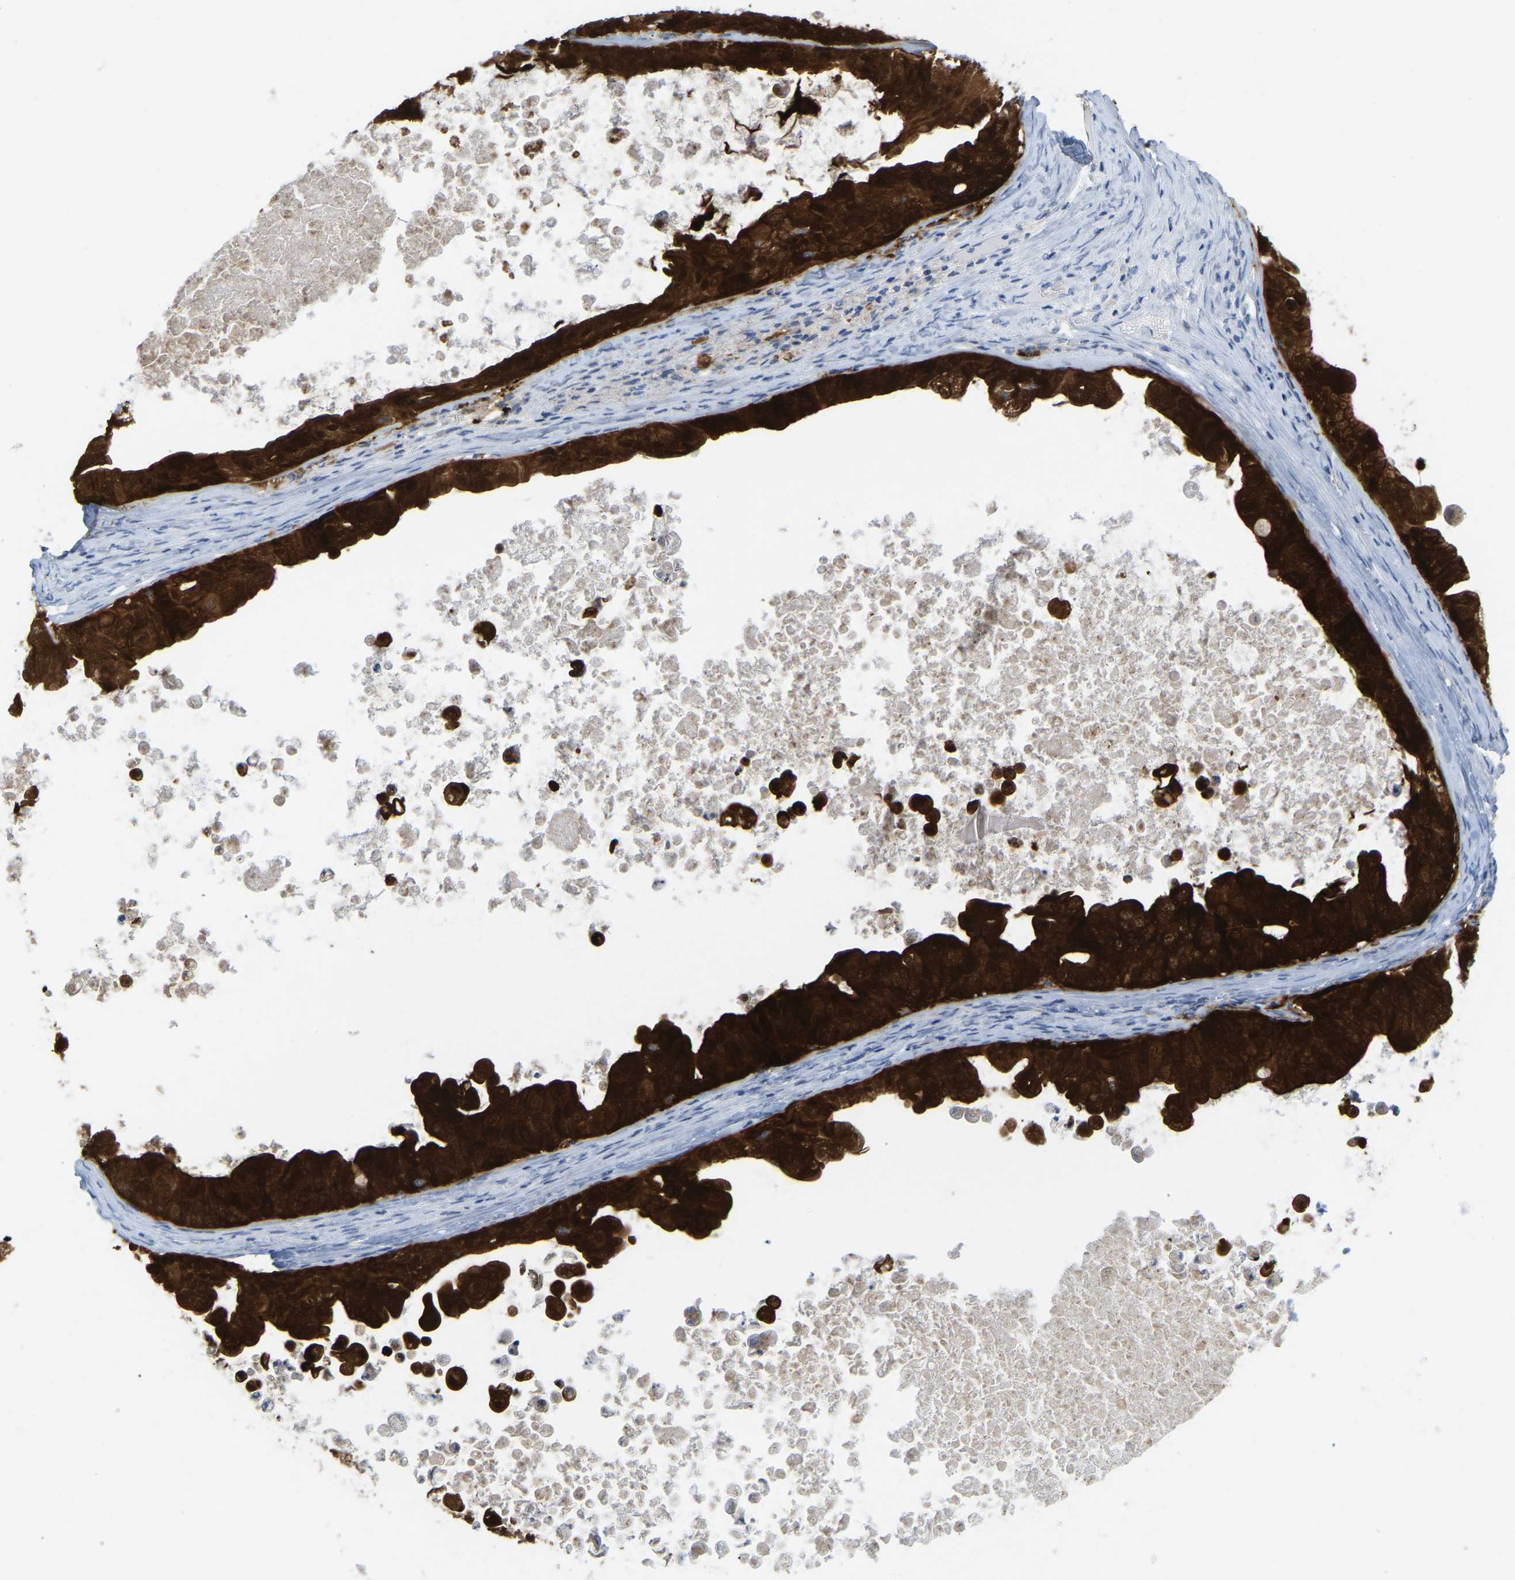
{"staining": {"intensity": "strong", "quantity": ">75%", "location": "cytoplasmic/membranous"}, "tissue": "ovarian cancer", "cell_type": "Tumor cells", "image_type": "cancer", "snomed": [{"axis": "morphology", "description": "Cystadenocarcinoma, mucinous, NOS"}, {"axis": "topography", "description": "Ovary"}], "caption": "This image exhibits immunohistochemistry staining of ovarian cancer (mucinous cystadenocarcinoma), with high strong cytoplasmic/membranous staining in approximately >75% of tumor cells.", "gene": "SERPINB5", "patient": {"sex": "female", "age": 37}}